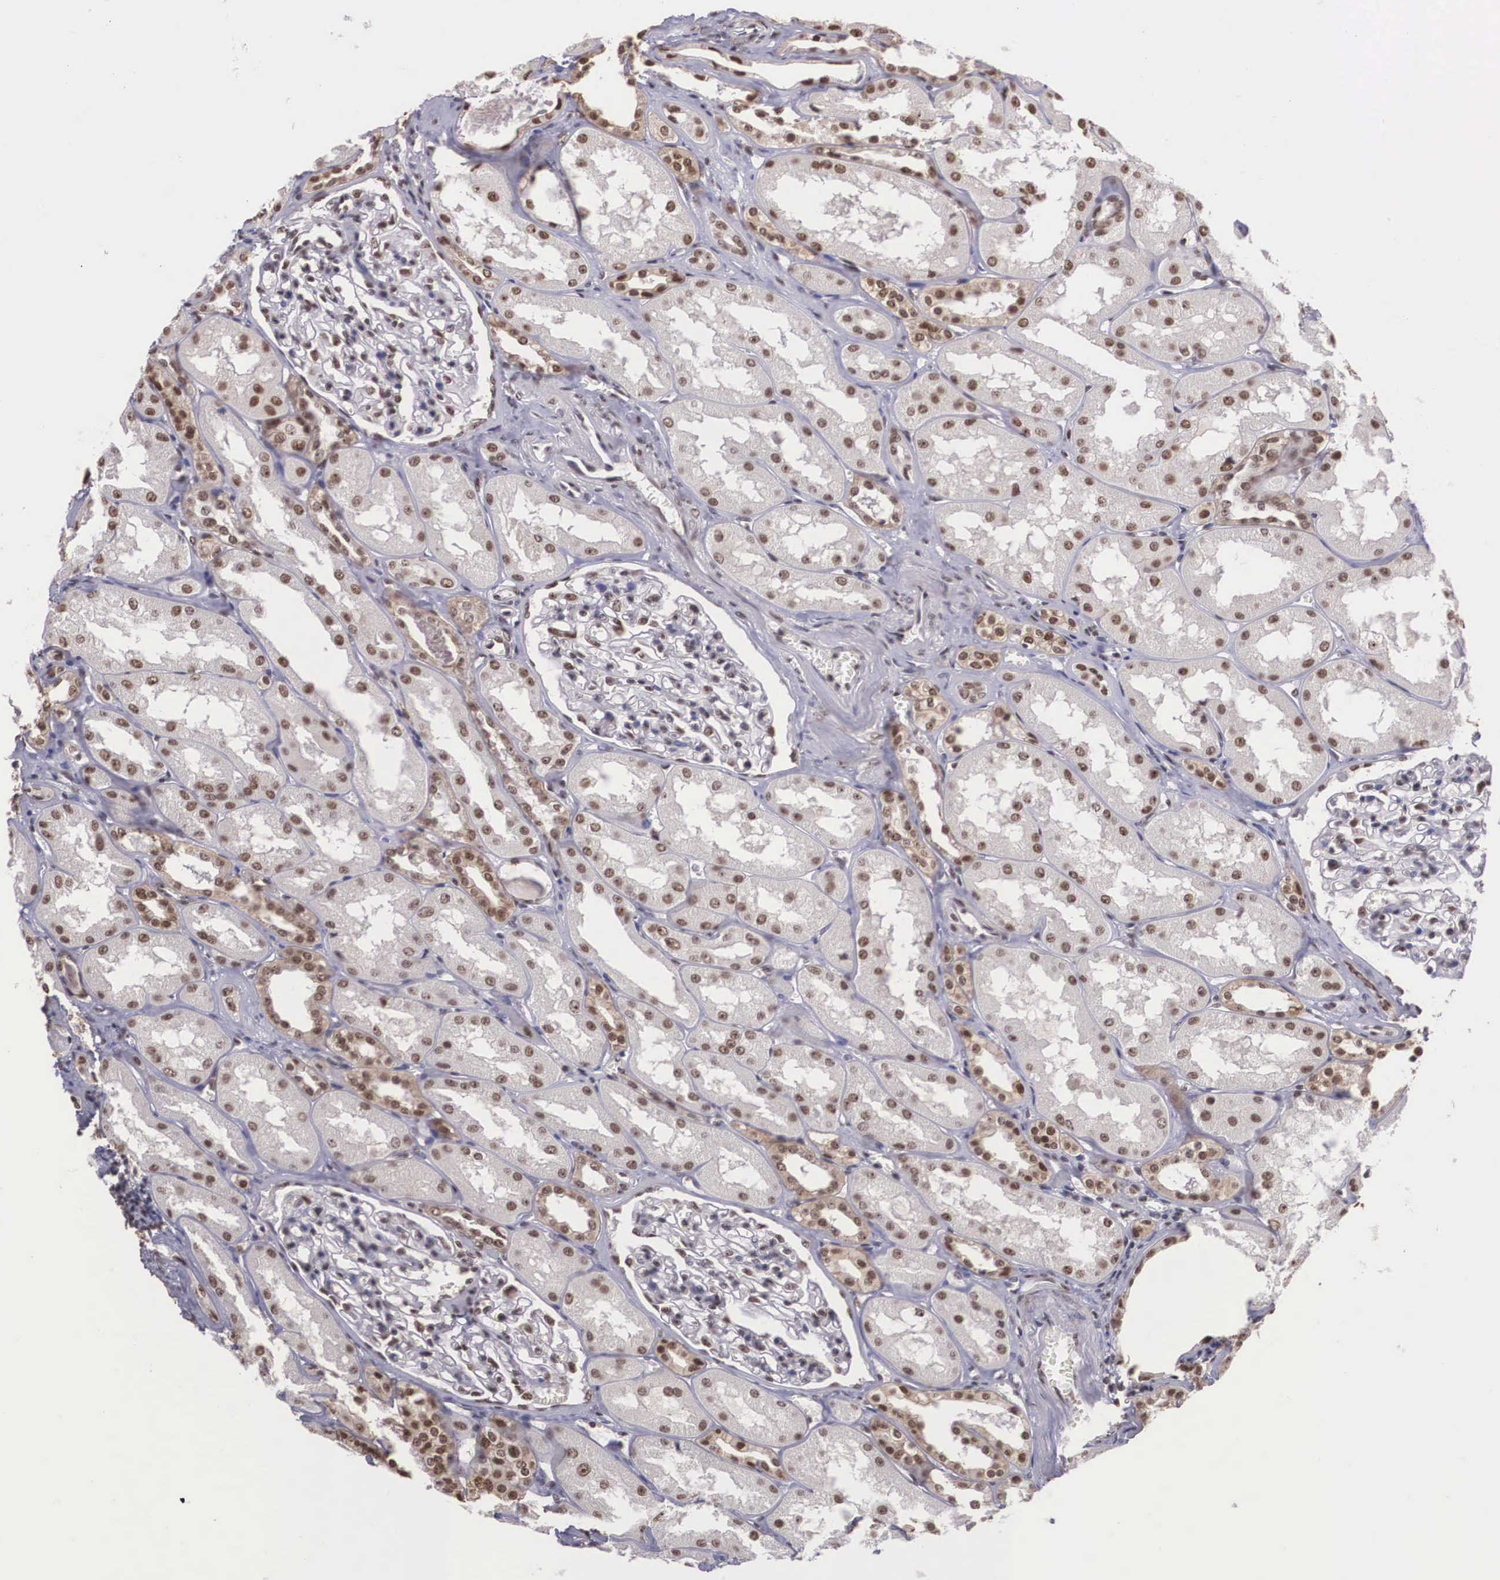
{"staining": {"intensity": "moderate", "quantity": "25%-75%", "location": "nuclear"}, "tissue": "kidney", "cell_type": "Cells in glomeruli", "image_type": "normal", "snomed": [{"axis": "morphology", "description": "Normal tissue, NOS"}, {"axis": "topography", "description": "Kidney"}], "caption": "An immunohistochemistry micrograph of benign tissue is shown. Protein staining in brown labels moderate nuclear positivity in kidney within cells in glomeruli.", "gene": "POLR2F", "patient": {"sex": "male", "age": 61}}